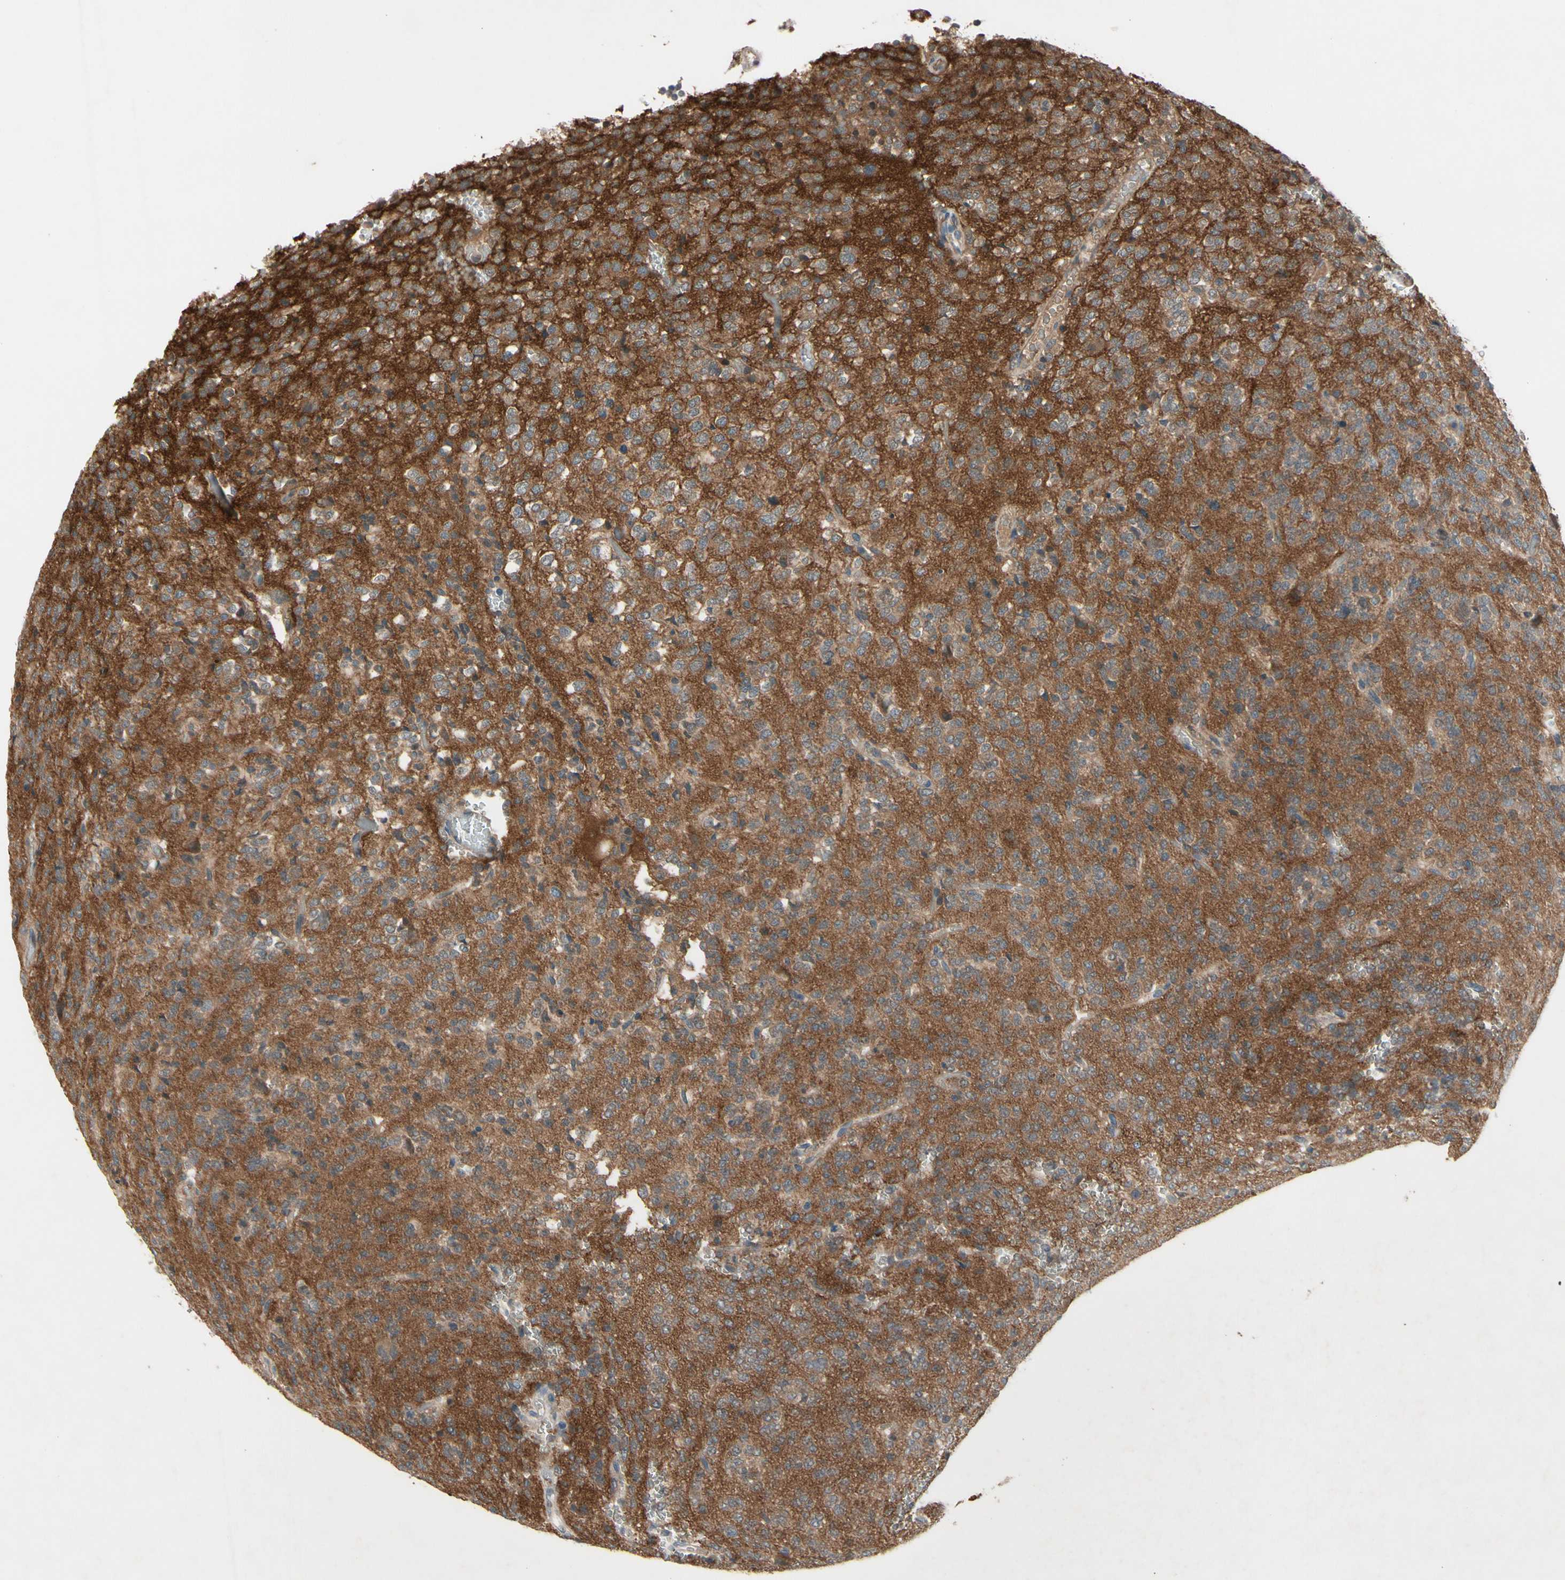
{"staining": {"intensity": "weak", "quantity": ">75%", "location": "cytoplasmic/membranous"}, "tissue": "glioma", "cell_type": "Tumor cells", "image_type": "cancer", "snomed": [{"axis": "morphology", "description": "Glioma, malignant, Low grade"}, {"axis": "topography", "description": "Brain"}], "caption": "Glioma stained for a protein (brown) reveals weak cytoplasmic/membranous positive staining in about >75% of tumor cells.", "gene": "NSF", "patient": {"sex": "male", "age": 38}}